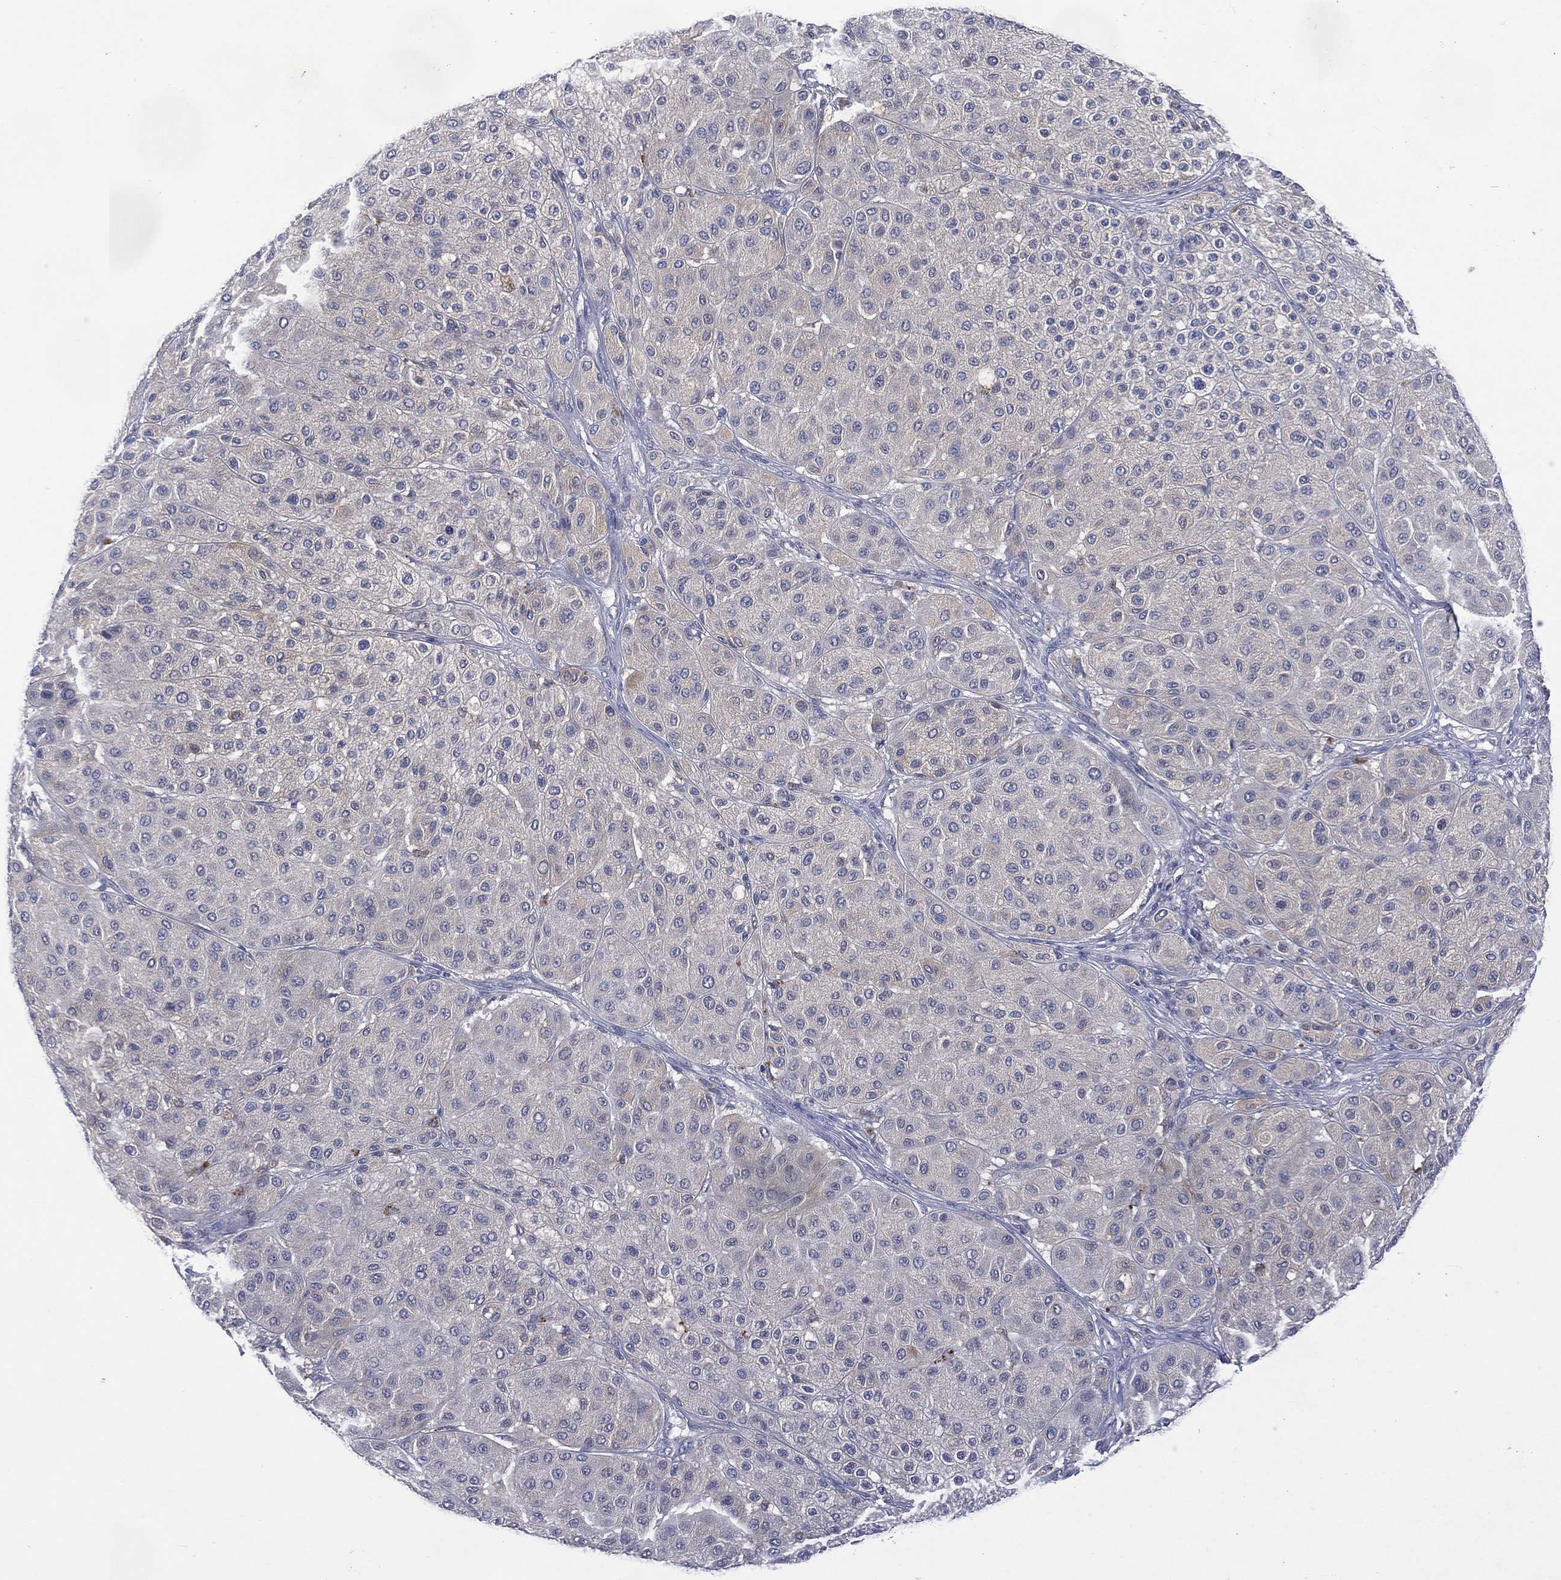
{"staining": {"intensity": "negative", "quantity": "none", "location": "none"}, "tissue": "melanoma", "cell_type": "Tumor cells", "image_type": "cancer", "snomed": [{"axis": "morphology", "description": "Malignant melanoma, Metastatic site"}, {"axis": "topography", "description": "Smooth muscle"}], "caption": "A photomicrograph of human melanoma is negative for staining in tumor cells. (Brightfield microscopy of DAB (3,3'-diaminobenzidine) IHC at high magnification).", "gene": "ASB10", "patient": {"sex": "male", "age": 41}}